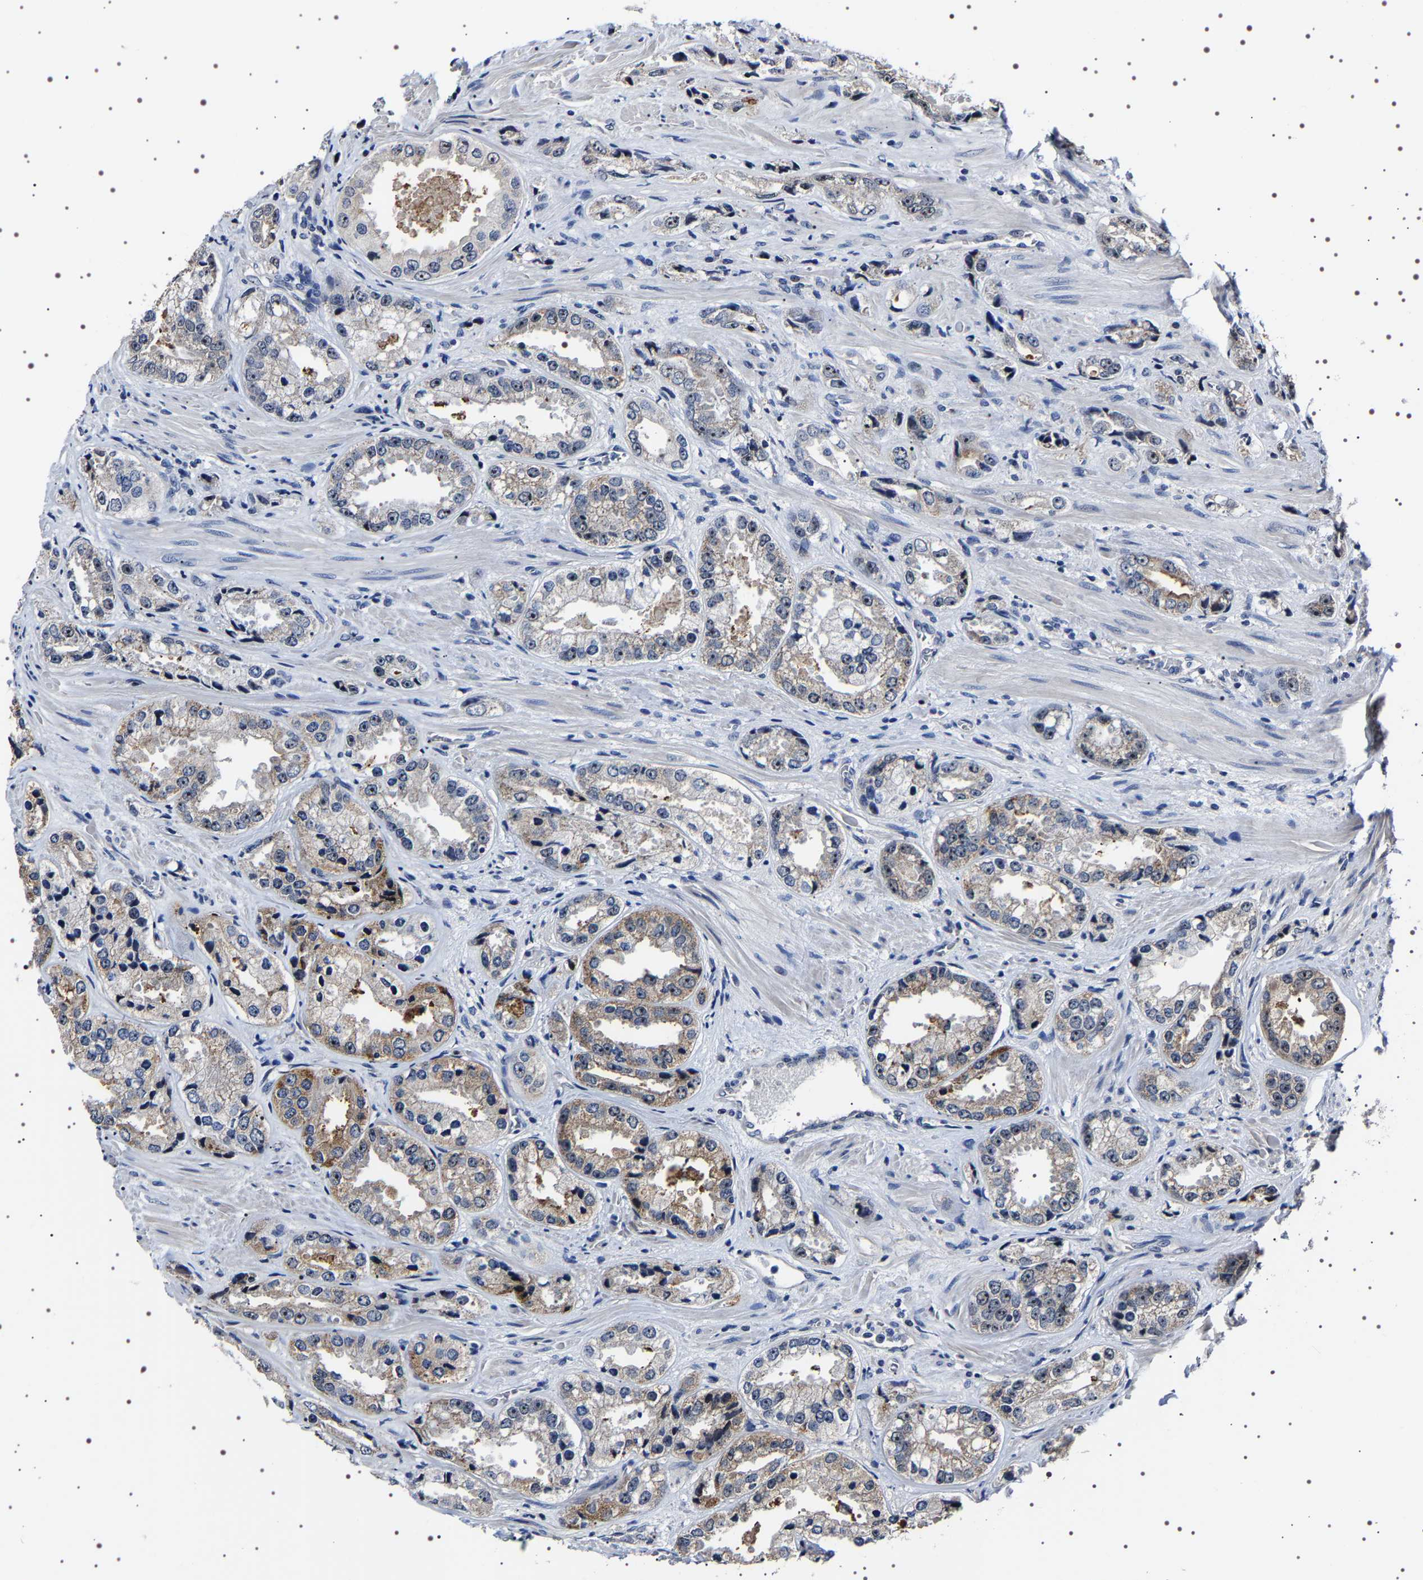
{"staining": {"intensity": "moderate", "quantity": "<25%", "location": "cytoplasmic/membranous,nuclear"}, "tissue": "prostate cancer", "cell_type": "Tumor cells", "image_type": "cancer", "snomed": [{"axis": "morphology", "description": "Adenocarcinoma, High grade"}, {"axis": "topography", "description": "Prostate"}], "caption": "DAB immunohistochemical staining of human prostate cancer reveals moderate cytoplasmic/membranous and nuclear protein staining in approximately <25% of tumor cells.", "gene": "GNL3", "patient": {"sex": "male", "age": 61}}